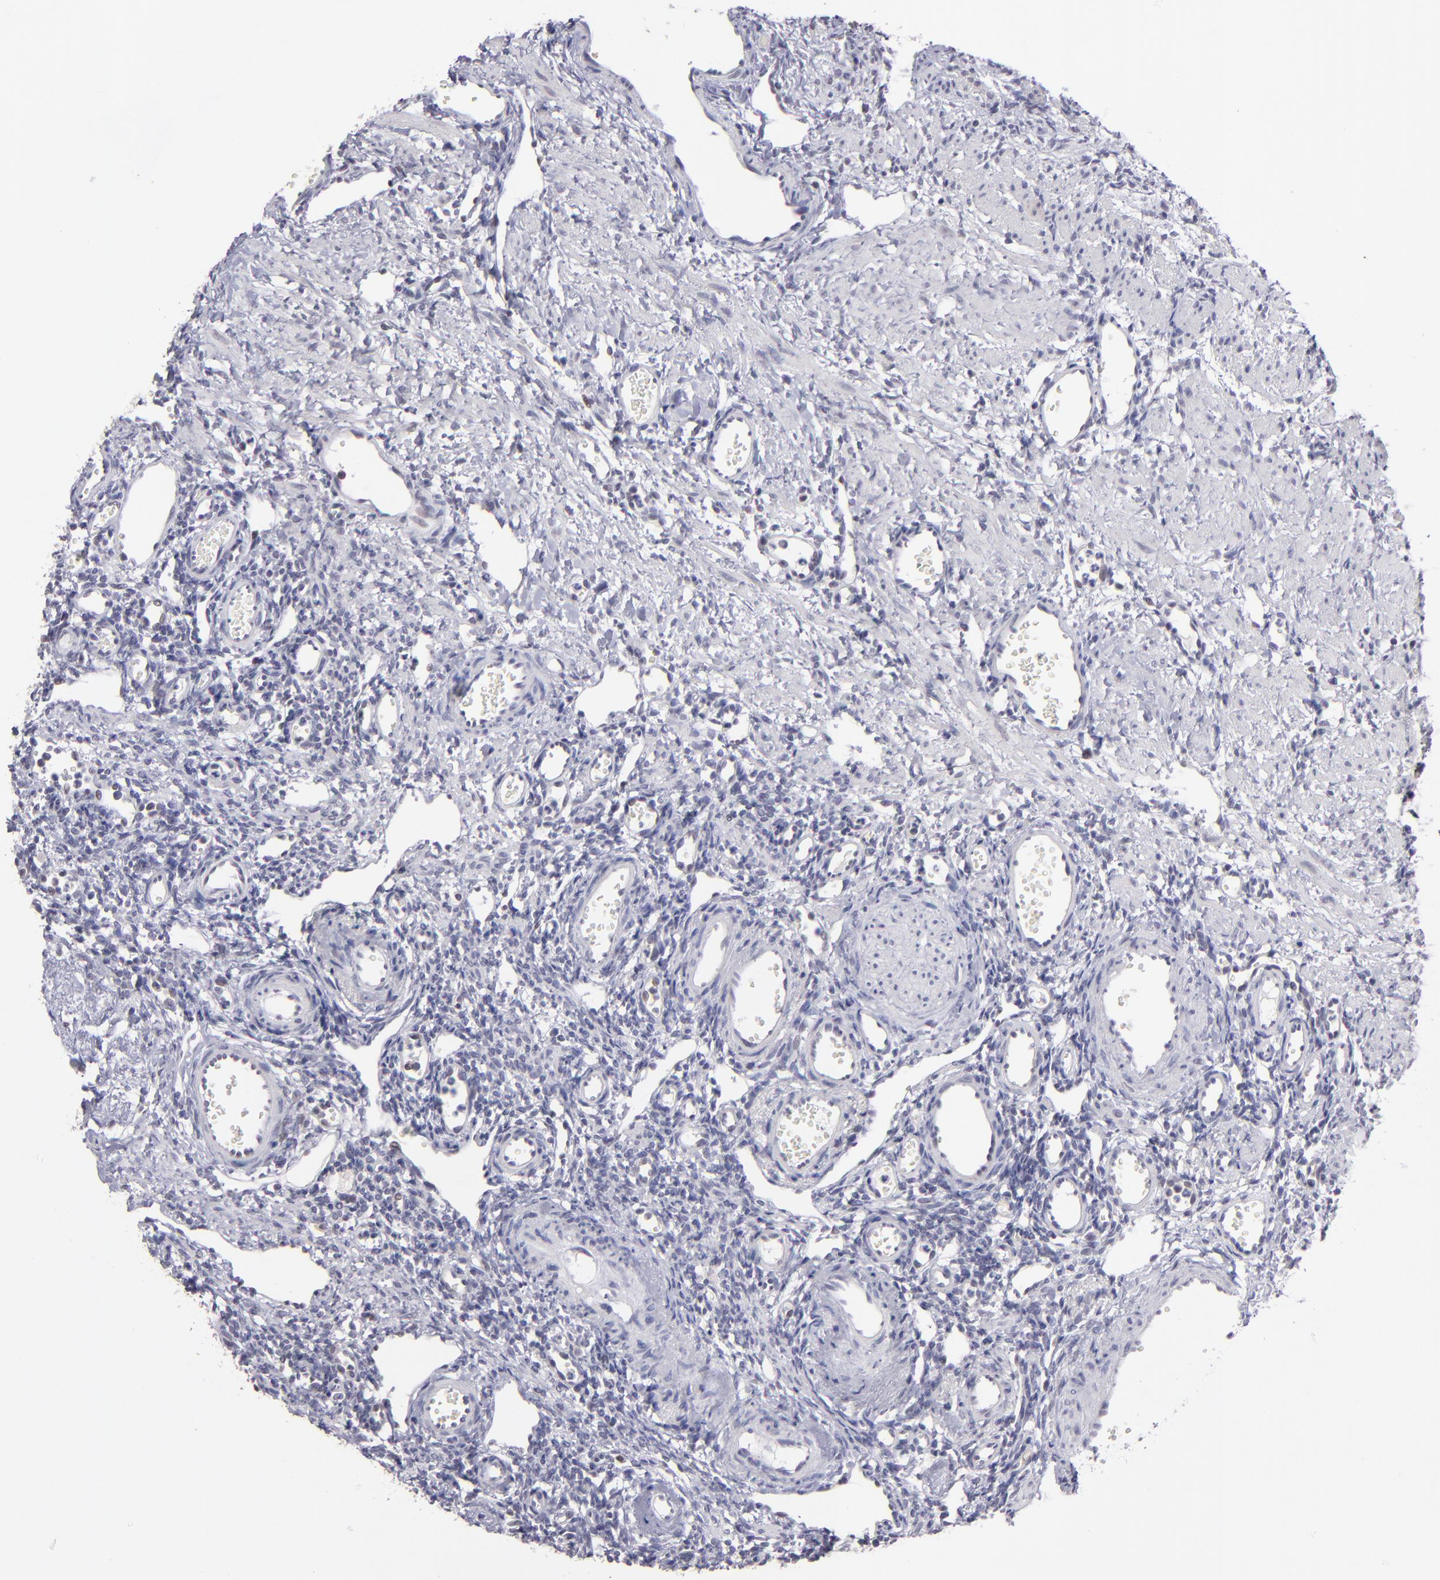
{"staining": {"intensity": "negative", "quantity": "none", "location": "none"}, "tissue": "ovary", "cell_type": "Follicle cells", "image_type": "normal", "snomed": [{"axis": "morphology", "description": "Normal tissue, NOS"}, {"axis": "topography", "description": "Ovary"}], "caption": "Follicle cells are negative for brown protein staining in normal ovary. (DAB (3,3'-diaminobenzidine) immunohistochemistry visualized using brightfield microscopy, high magnification).", "gene": "OTUB2", "patient": {"sex": "female", "age": 33}}